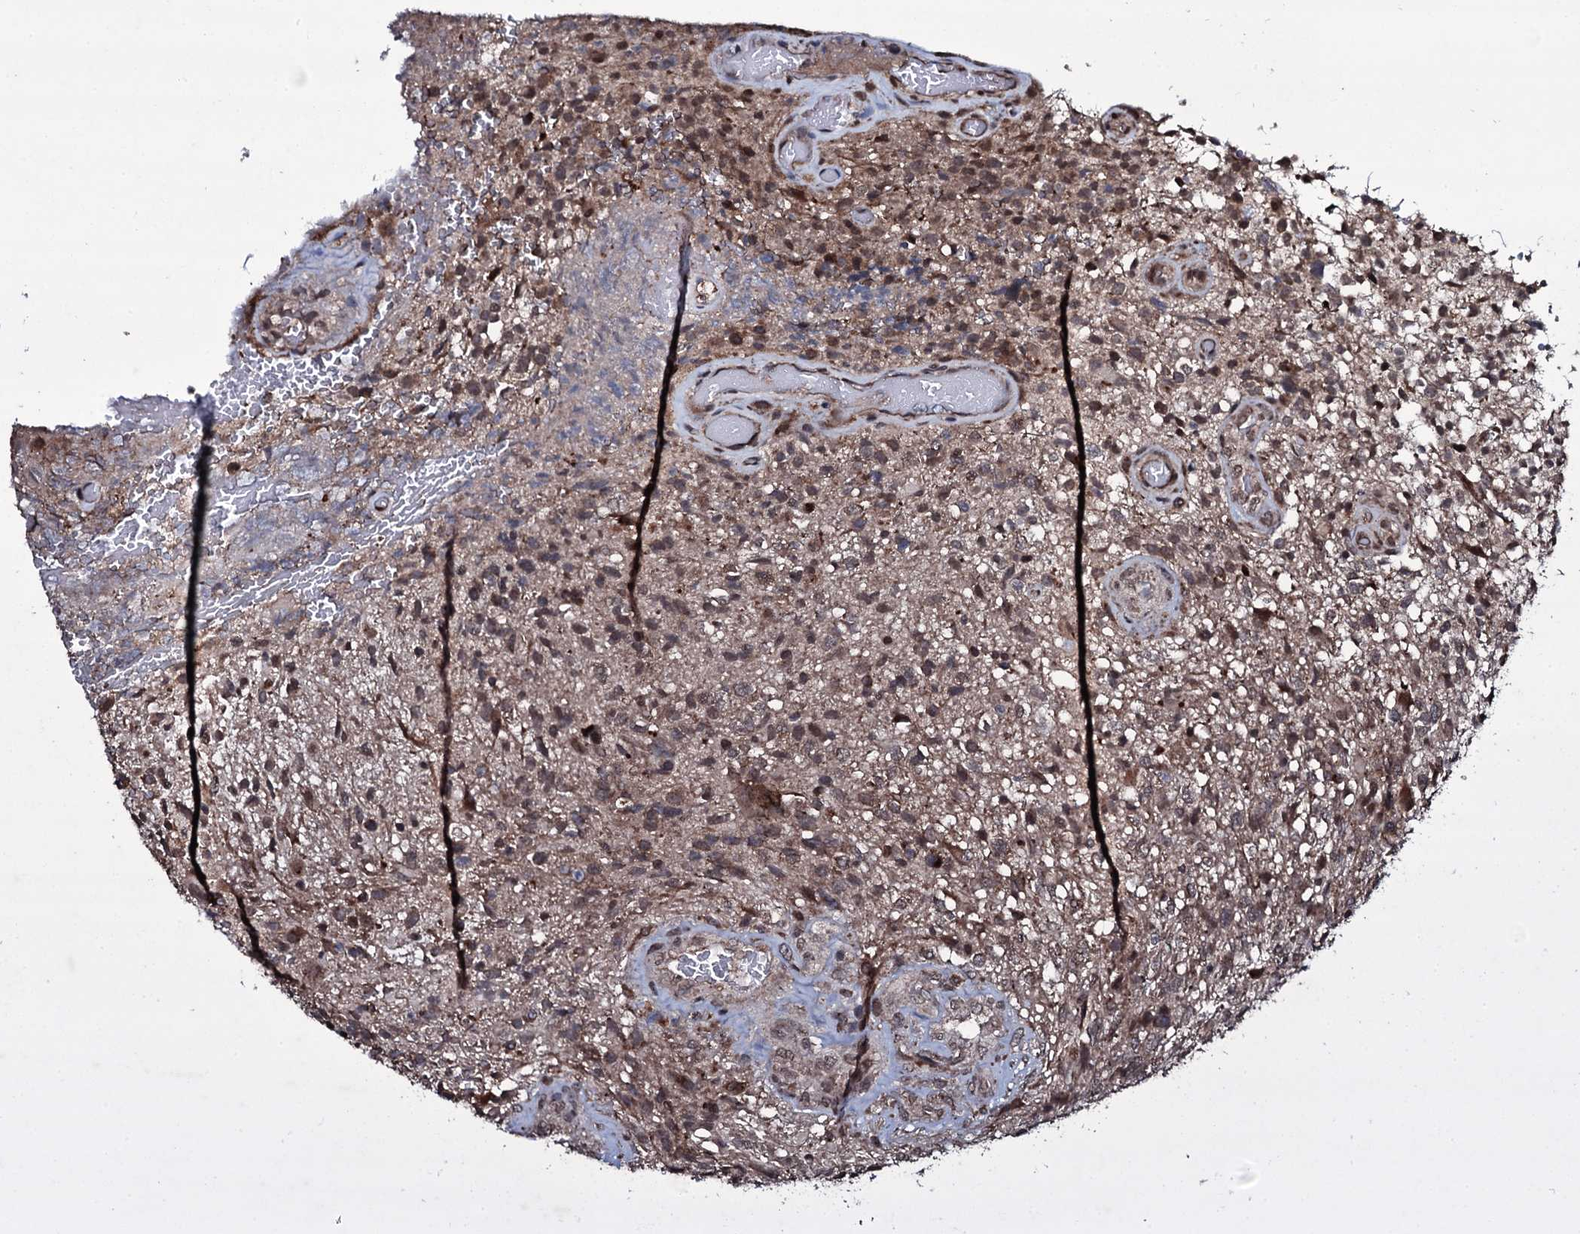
{"staining": {"intensity": "moderate", "quantity": "<25%", "location": "cytoplasmic/membranous,nuclear"}, "tissue": "glioma", "cell_type": "Tumor cells", "image_type": "cancer", "snomed": [{"axis": "morphology", "description": "Glioma, malignant, High grade"}, {"axis": "topography", "description": "Brain"}], "caption": "Protein expression analysis of glioma exhibits moderate cytoplasmic/membranous and nuclear expression in approximately <25% of tumor cells. Immunohistochemistry stains the protein of interest in brown and the nuclei are stained blue.", "gene": "MRPS31", "patient": {"sex": "male", "age": 56}}